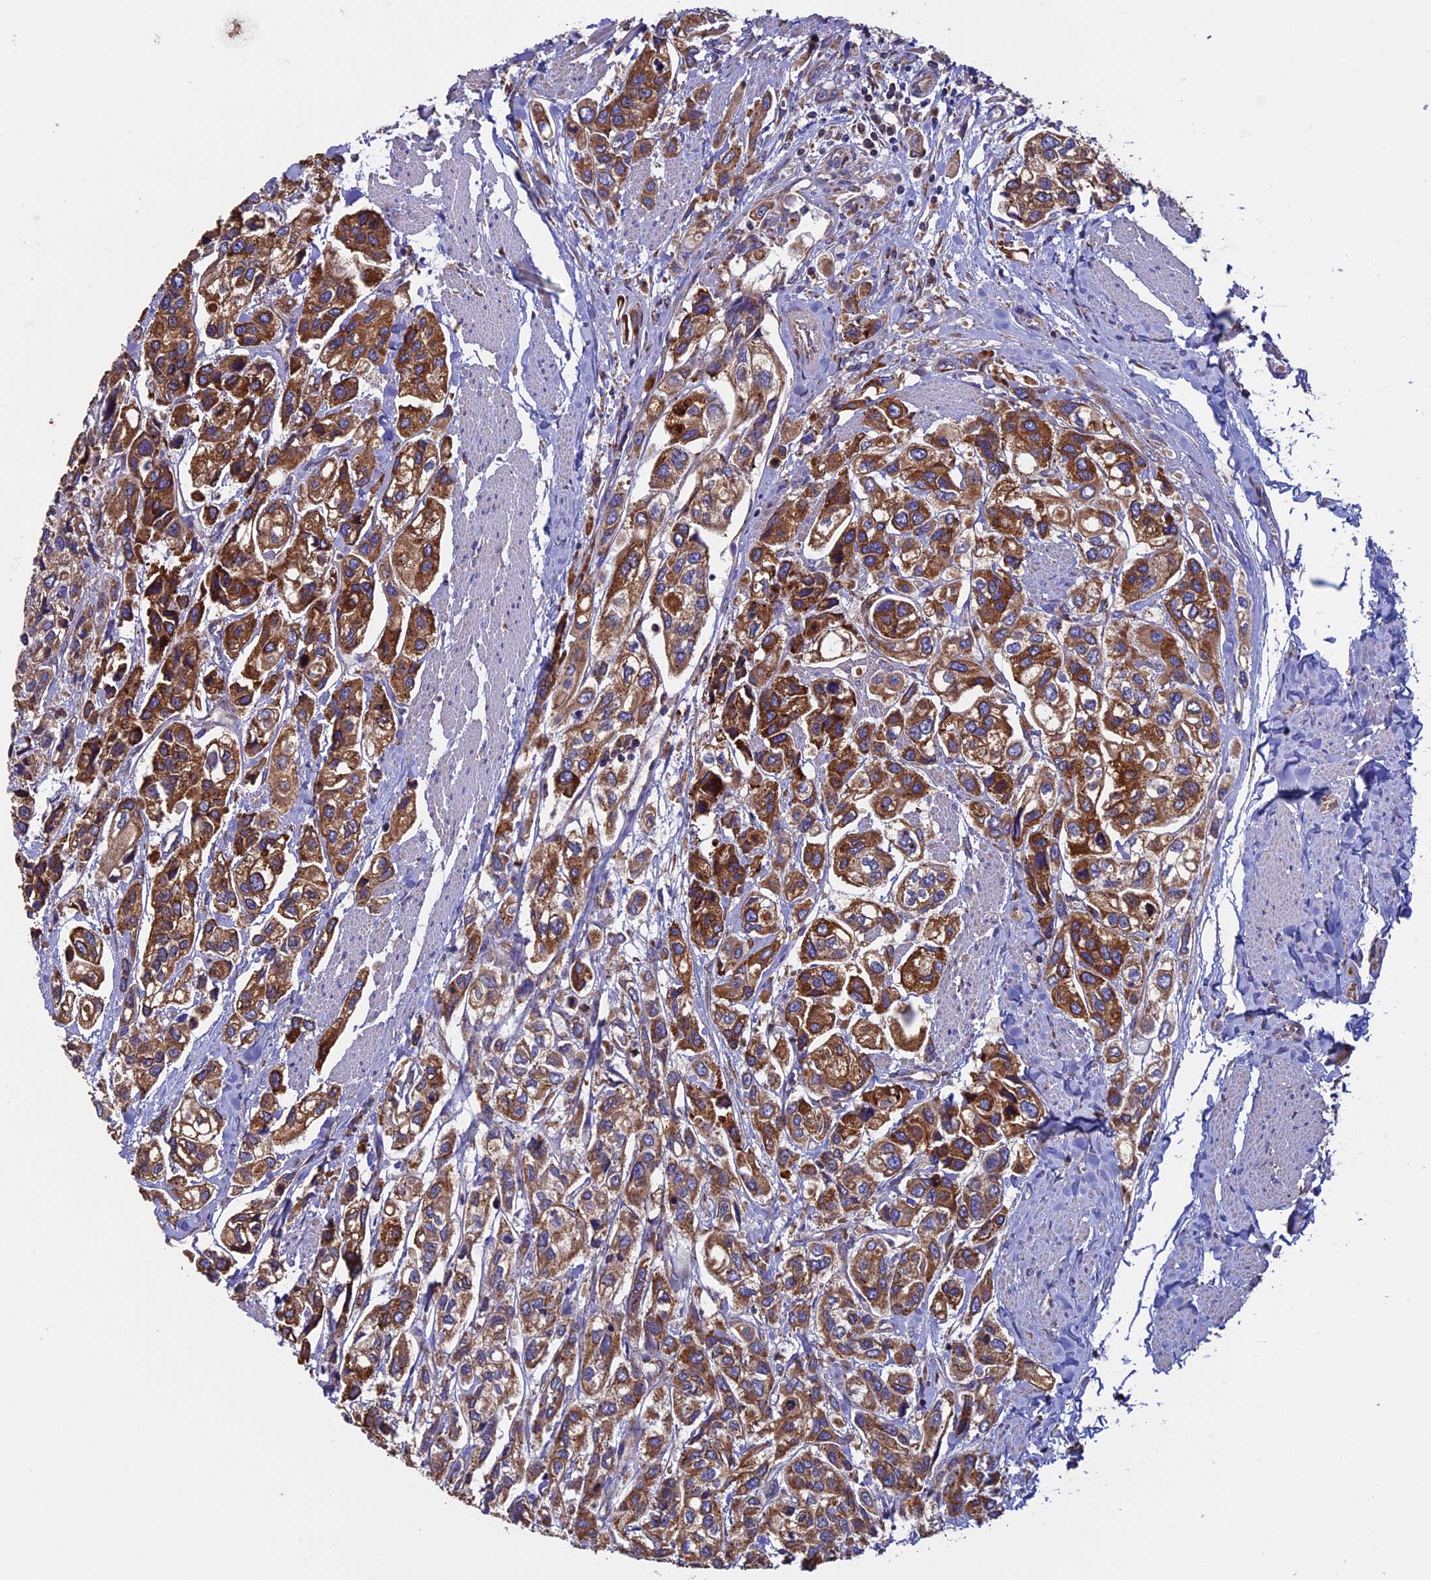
{"staining": {"intensity": "strong", "quantity": ">75%", "location": "cytoplasmic/membranous"}, "tissue": "urothelial cancer", "cell_type": "Tumor cells", "image_type": "cancer", "snomed": [{"axis": "morphology", "description": "Urothelial carcinoma, High grade"}, {"axis": "topography", "description": "Urinary bladder"}], "caption": "Strong cytoplasmic/membranous protein expression is present in approximately >75% of tumor cells in urothelial cancer.", "gene": "BTBD3", "patient": {"sex": "male", "age": 67}}